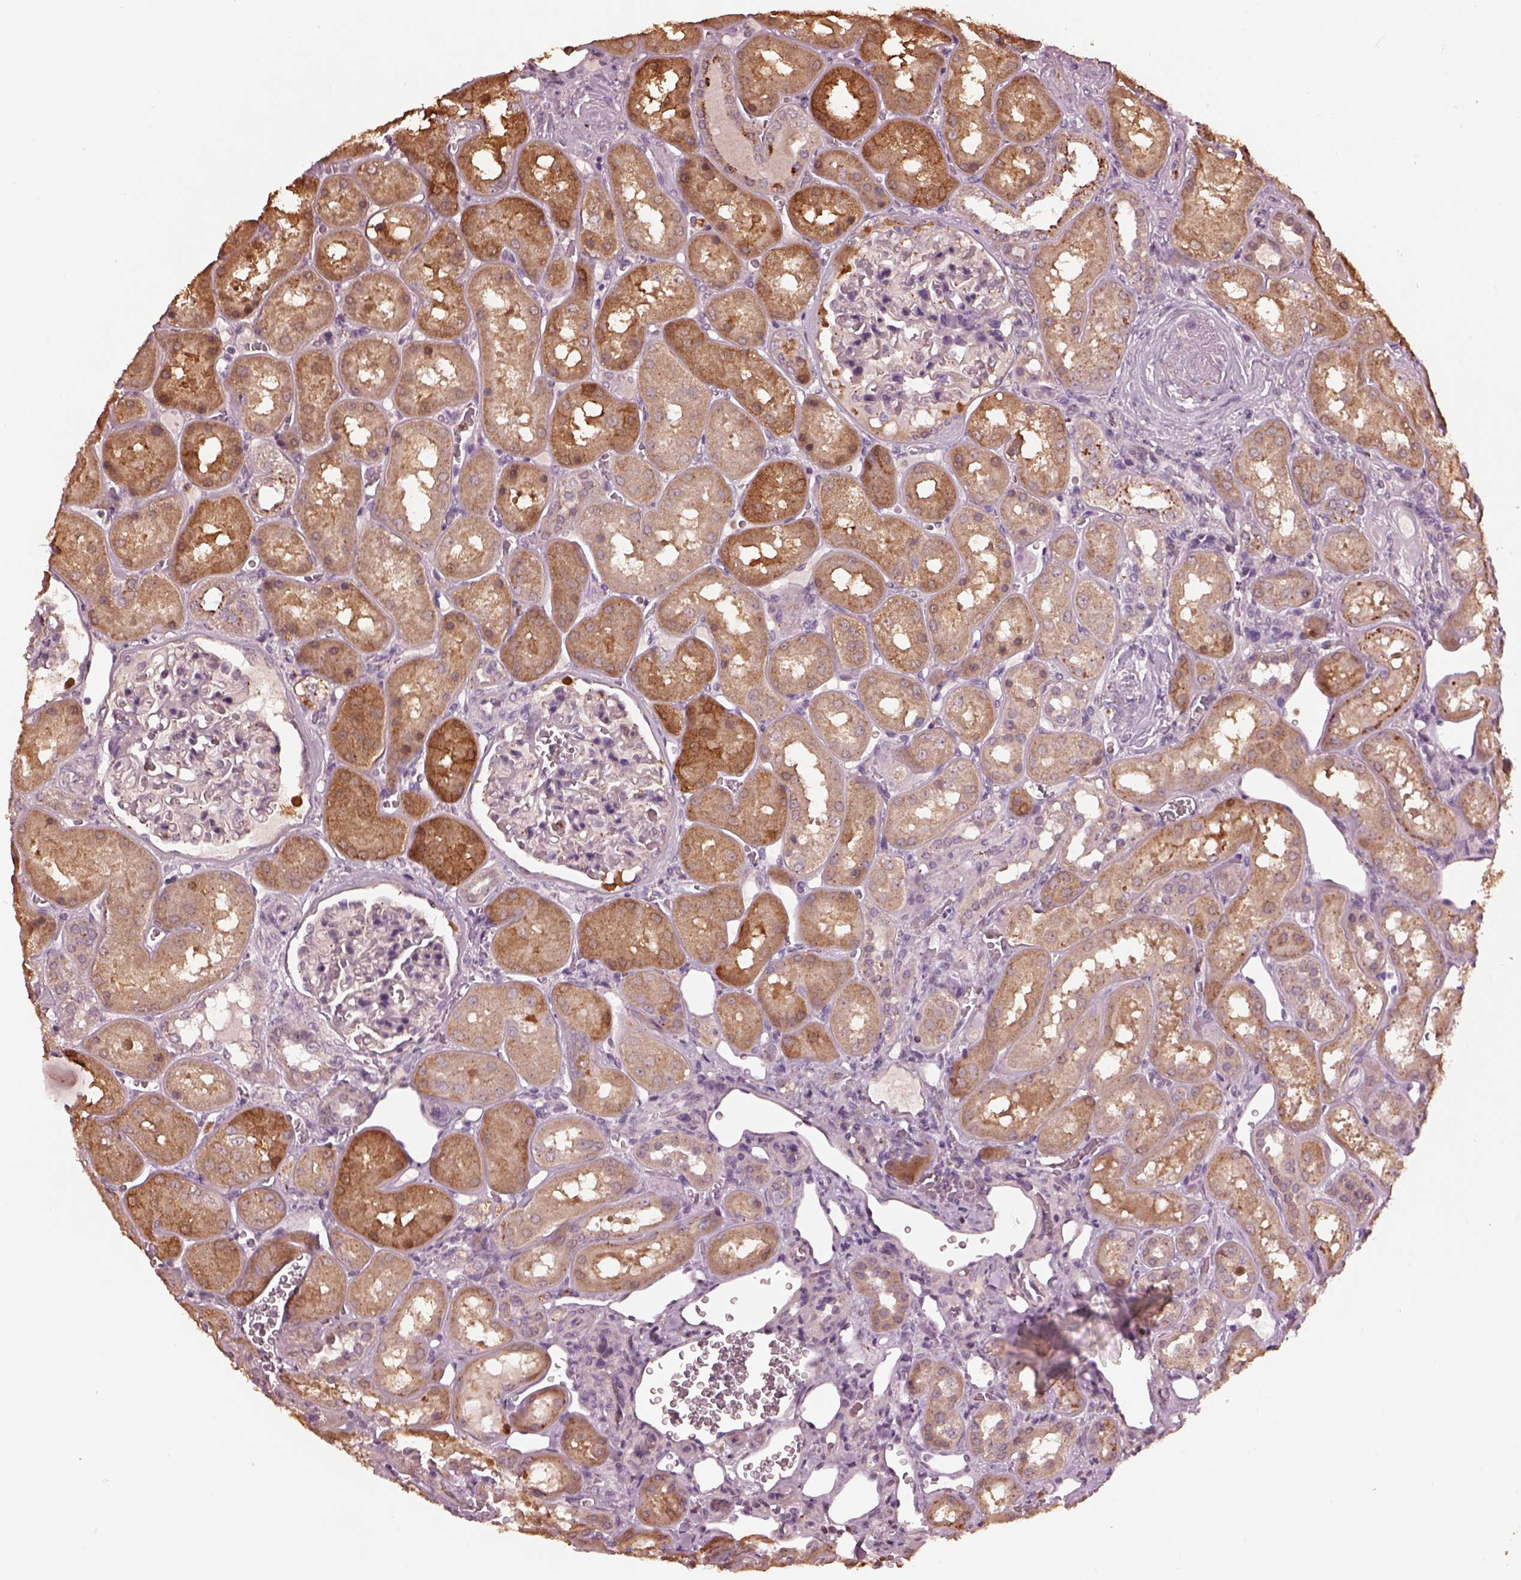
{"staining": {"intensity": "negative", "quantity": "none", "location": "none"}, "tissue": "kidney", "cell_type": "Cells in glomeruli", "image_type": "normal", "snomed": [{"axis": "morphology", "description": "Normal tissue, NOS"}, {"axis": "topography", "description": "Kidney"}], "caption": "Normal kidney was stained to show a protein in brown. There is no significant staining in cells in glomeruli.", "gene": "RUFY3", "patient": {"sex": "male", "age": 73}}